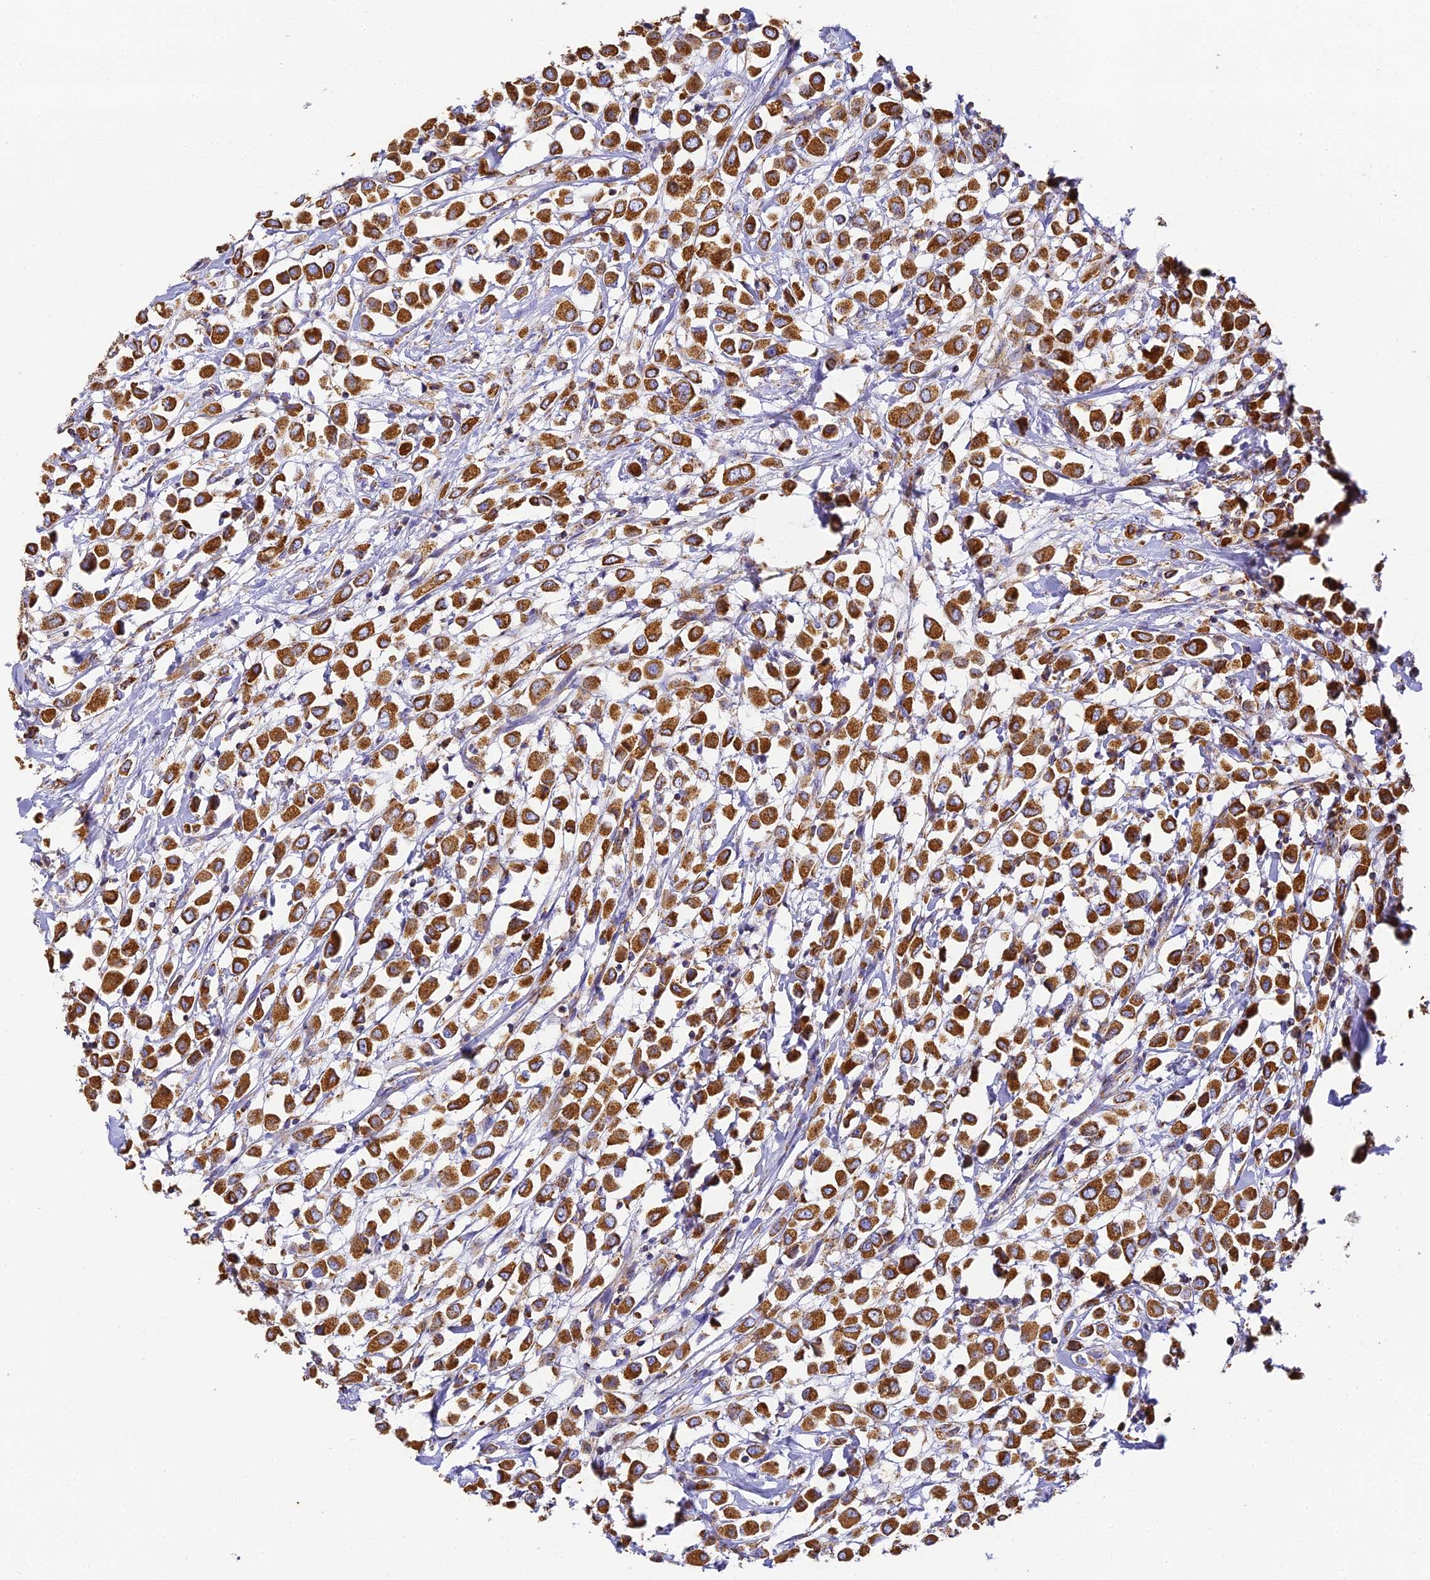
{"staining": {"intensity": "strong", "quantity": ">75%", "location": "cytoplasmic/membranous"}, "tissue": "breast cancer", "cell_type": "Tumor cells", "image_type": "cancer", "snomed": [{"axis": "morphology", "description": "Duct carcinoma"}, {"axis": "topography", "description": "Breast"}], "caption": "Protein analysis of breast cancer tissue exhibits strong cytoplasmic/membranous staining in approximately >75% of tumor cells.", "gene": "COX6C", "patient": {"sex": "female", "age": 61}}